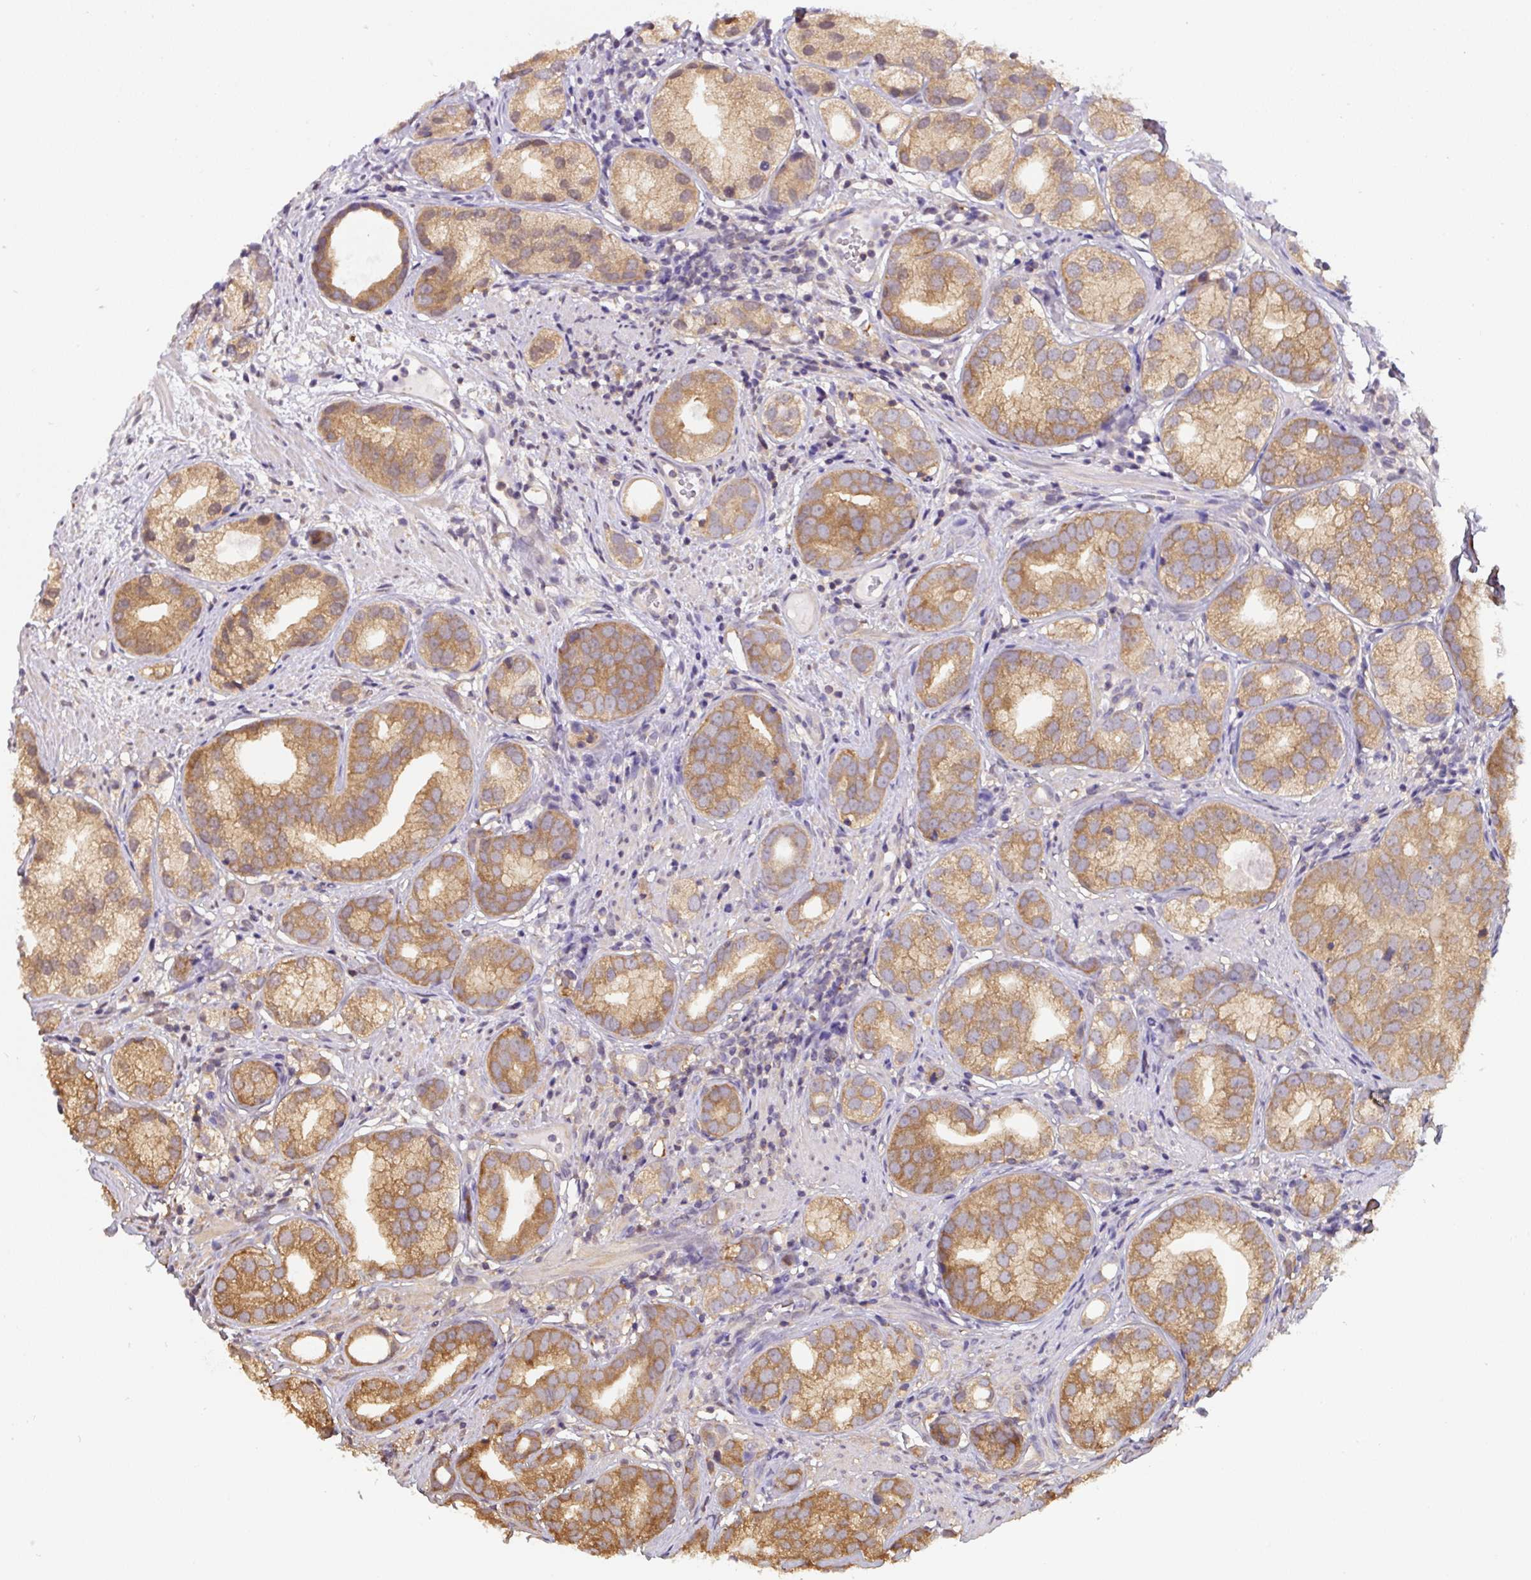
{"staining": {"intensity": "moderate", "quantity": ">75%", "location": "cytoplasmic/membranous"}, "tissue": "prostate cancer", "cell_type": "Tumor cells", "image_type": "cancer", "snomed": [{"axis": "morphology", "description": "Adenocarcinoma, High grade"}, {"axis": "topography", "description": "Prostate"}], "caption": "Moderate cytoplasmic/membranous staining for a protein is seen in approximately >75% of tumor cells of prostate cancer using immunohistochemistry.", "gene": "ST13", "patient": {"sex": "male", "age": 82}}